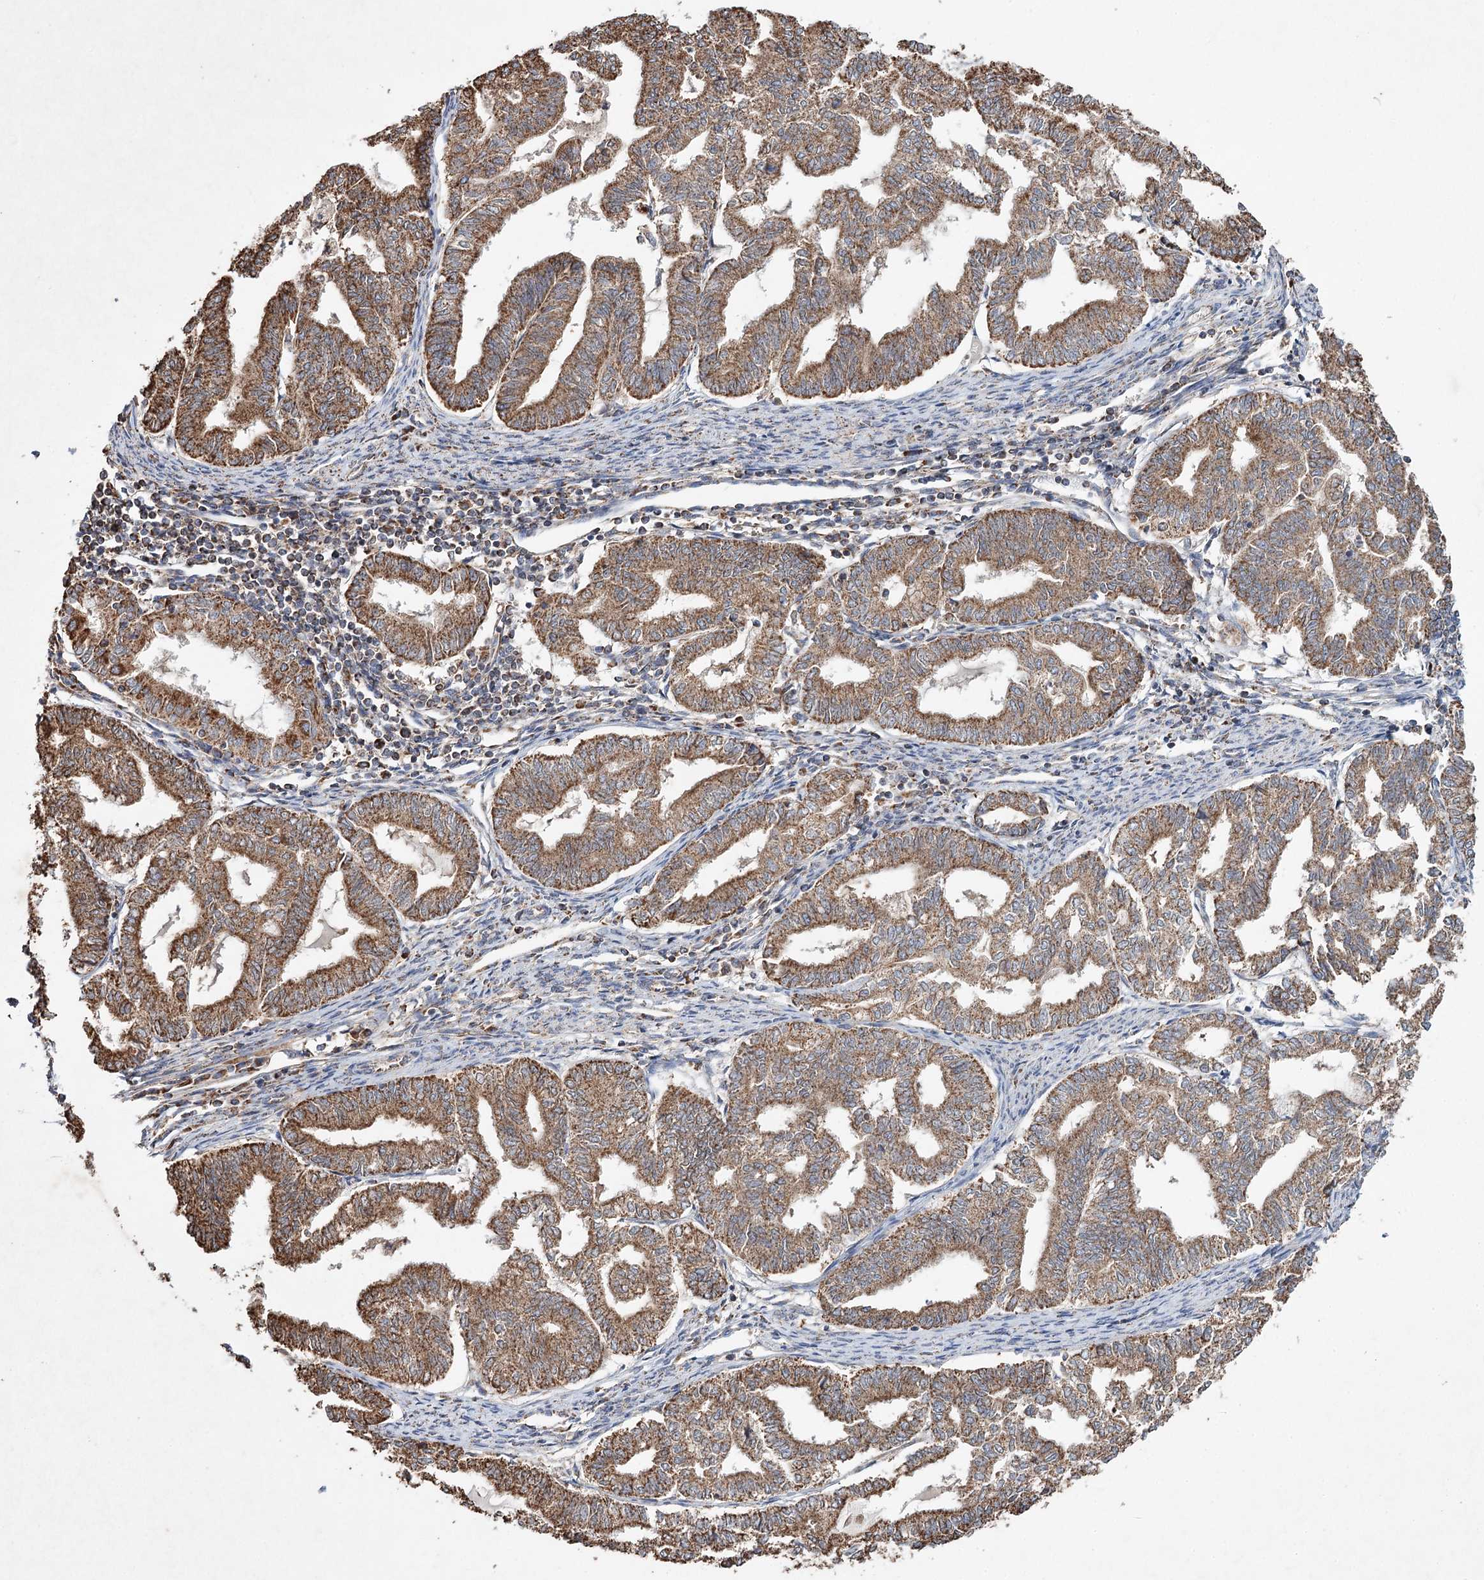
{"staining": {"intensity": "moderate", "quantity": ">75%", "location": "cytoplasmic/membranous"}, "tissue": "endometrial cancer", "cell_type": "Tumor cells", "image_type": "cancer", "snomed": [{"axis": "morphology", "description": "Adenocarcinoma, NOS"}, {"axis": "topography", "description": "Endometrium"}], "caption": "Brown immunohistochemical staining in endometrial adenocarcinoma reveals moderate cytoplasmic/membranous expression in about >75% of tumor cells.", "gene": "PIK3CB", "patient": {"sex": "female", "age": 79}}